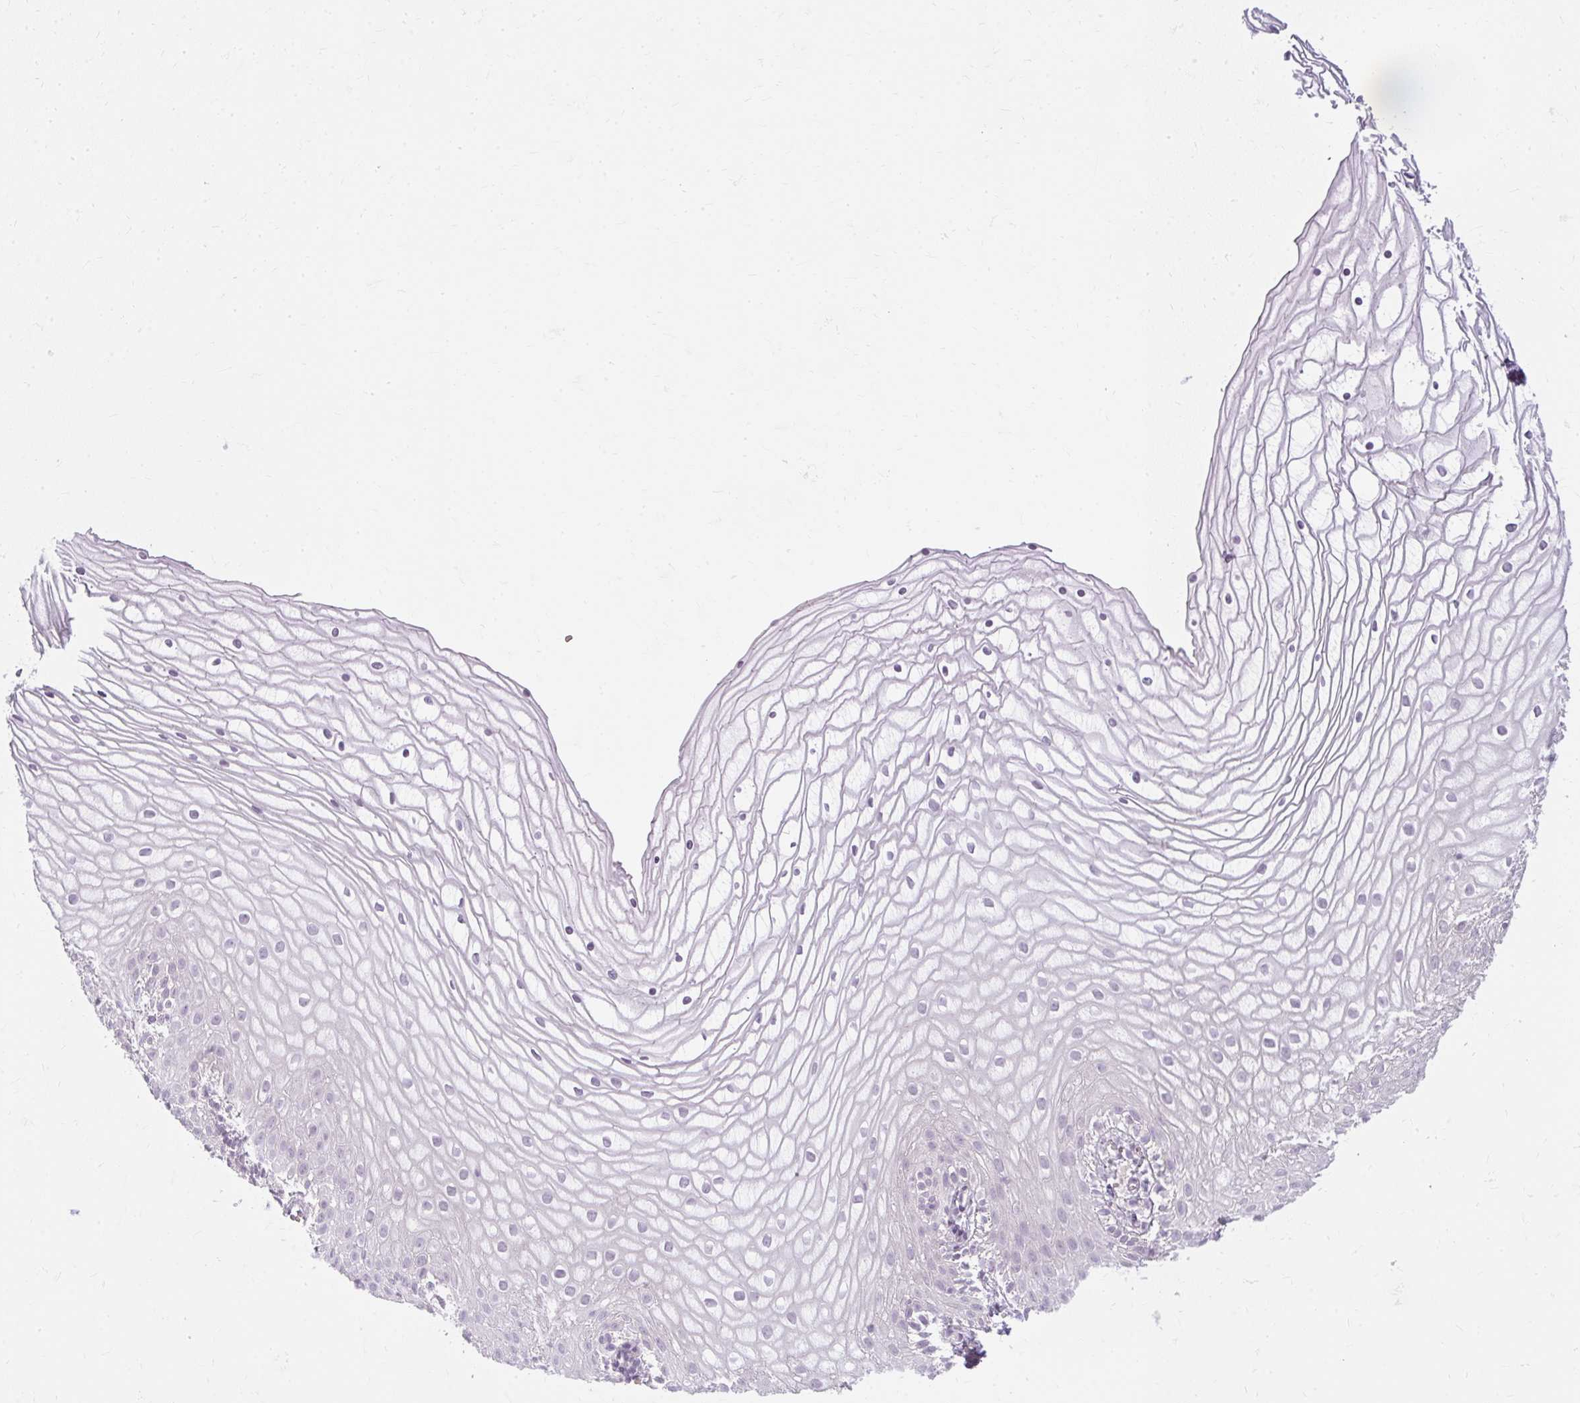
{"staining": {"intensity": "weak", "quantity": "<25%", "location": "cytoplasmic/membranous"}, "tissue": "vagina", "cell_type": "Squamous epithelial cells", "image_type": "normal", "snomed": [{"axis": "morphology", "description": "Normal tissue, NOS"}, {"axis": "topography", "description": "Vagina"}], "caption": "Immunohistochemistry of unremarkable vagina reveals no positivity in squamous epithelial cells.", "gene": "ZFYVE26", "patient": {"sex": "female", "age": 56}}